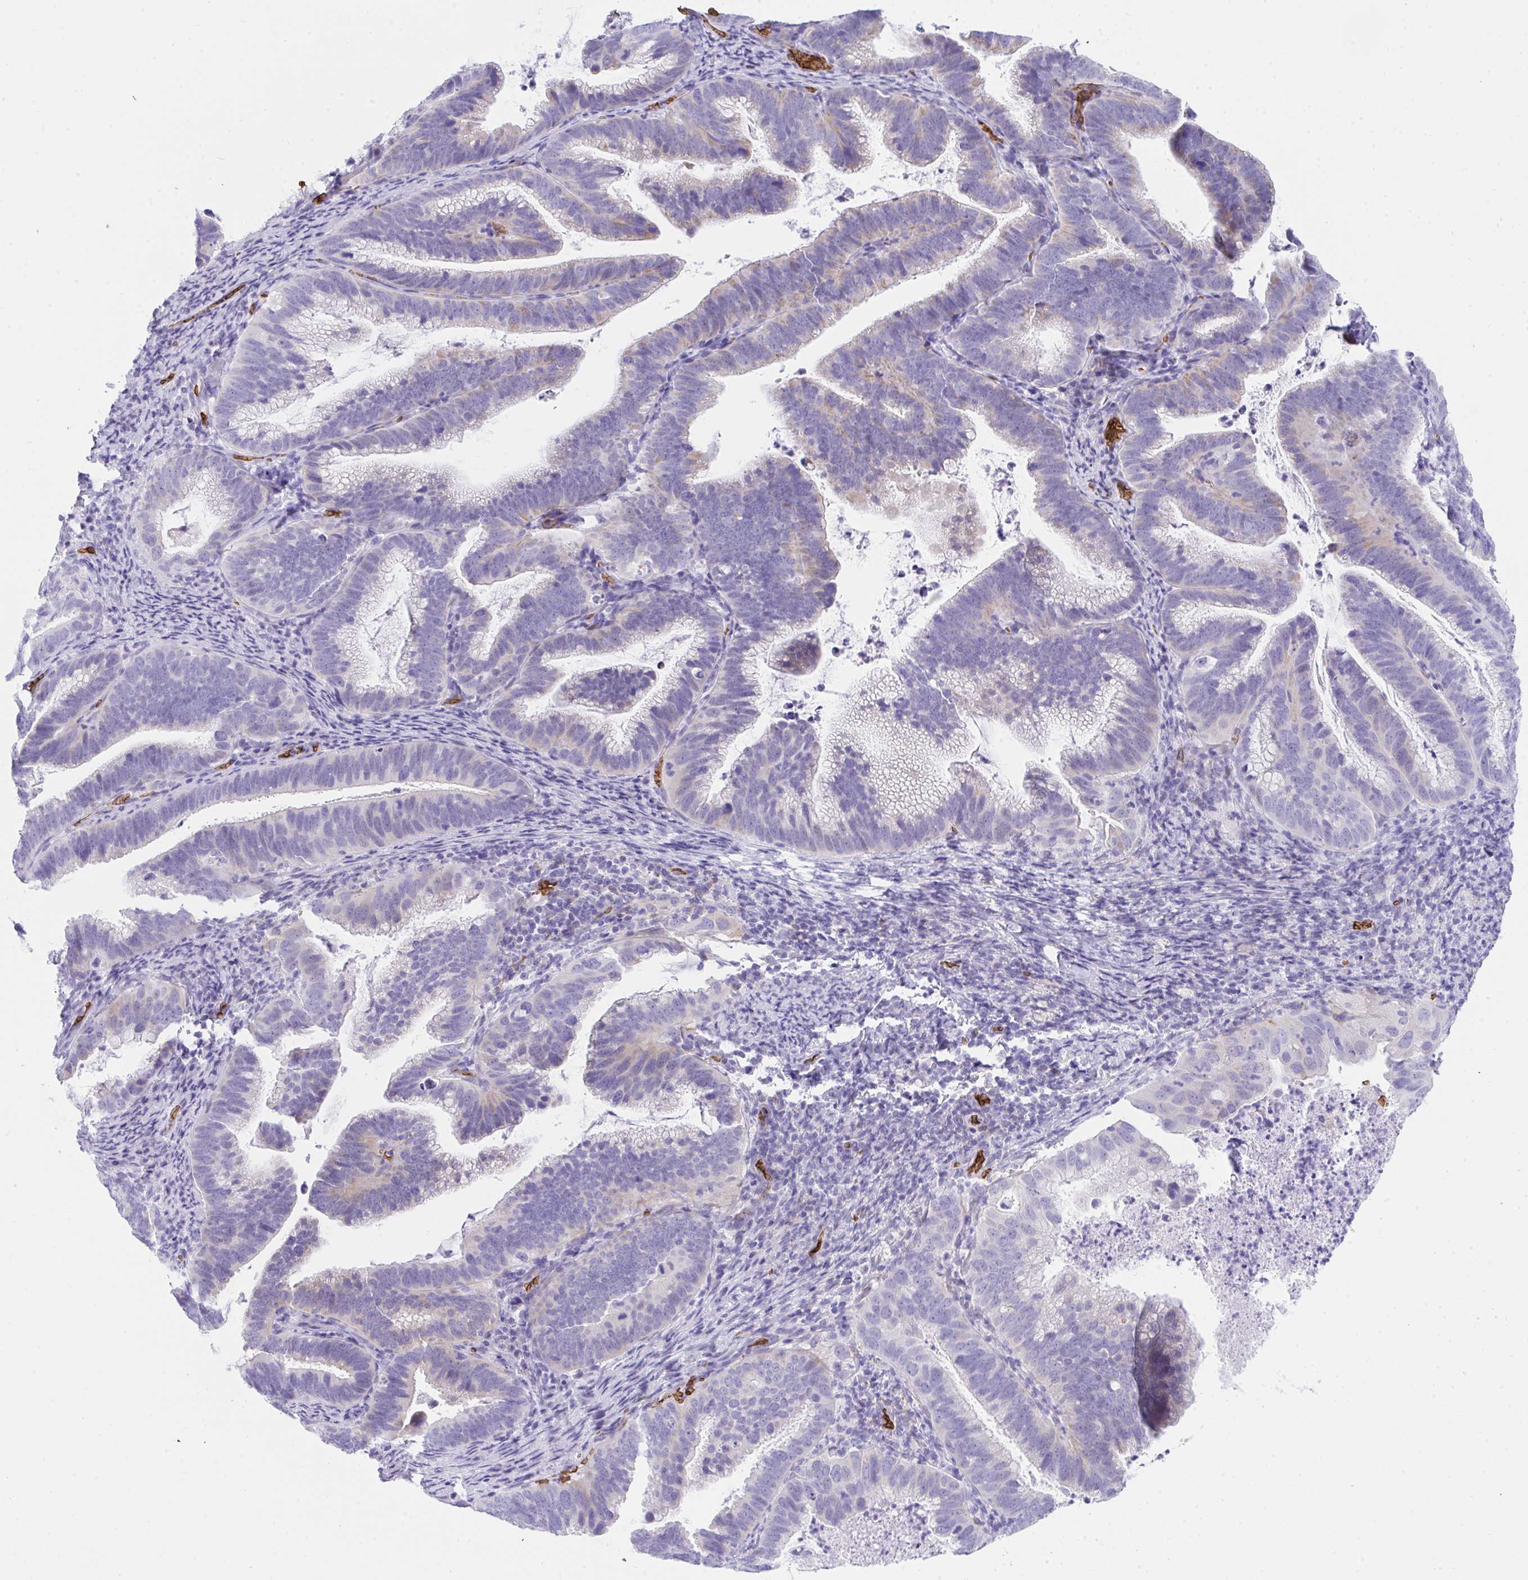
{"staining": {"intensity": "negative", "quantity": "none", "location": "none"}, "tissue": "cervical cancer", "cell_type": "Tumor cells", "image_type": "cancer", "snomed": [{"axis": "morphology", "description": "Adenocarcinoma, NOS"}, {"axis": "topography", "description": "Cervix"}], "caption": "Cervical cancer stained for a protein using immunohistochemistry (IHC) shows no positivity tumor cells.", "gene": "ANK1", "patient": {"sex": "female", "age": 61}}